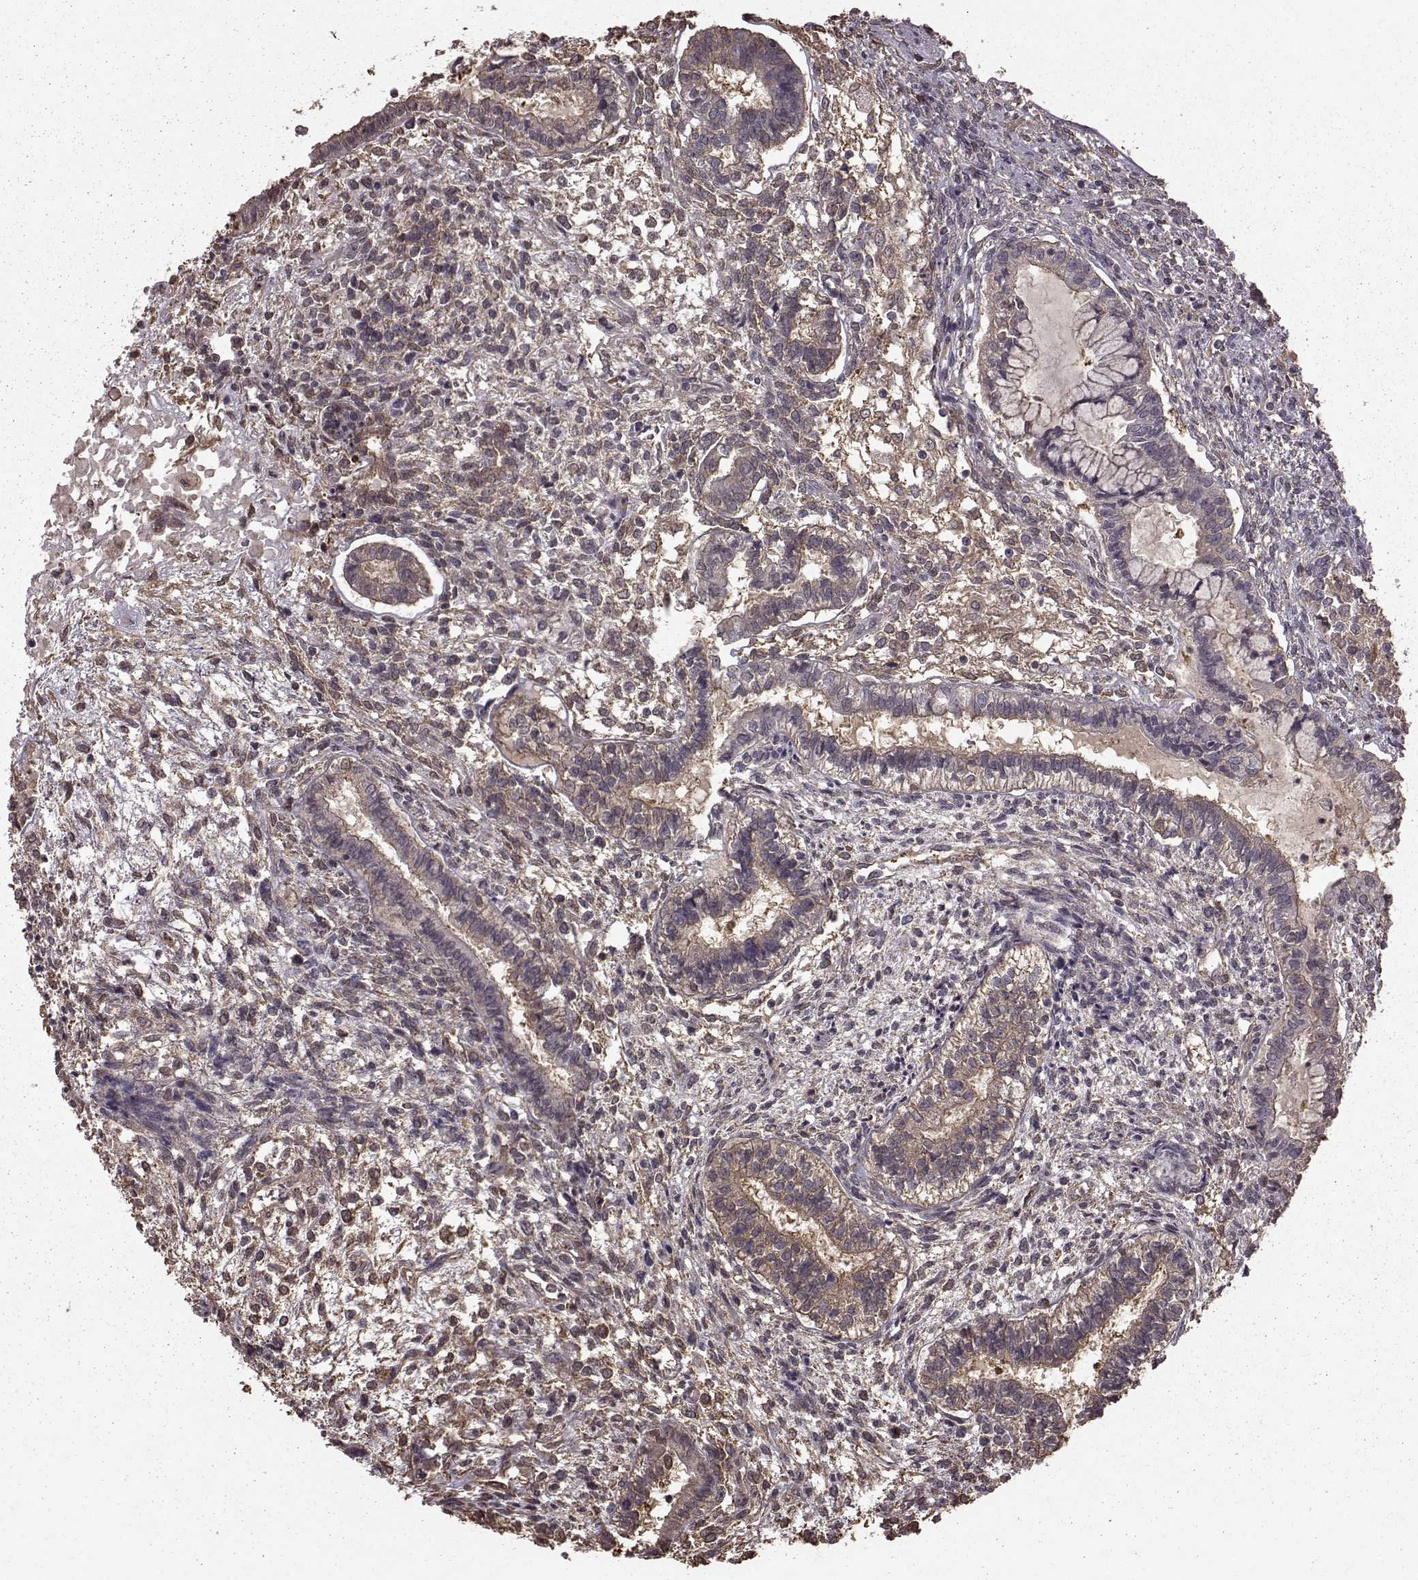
{"staining": {"intensity": "weak", "quantity": ">75%", "location": "cytoplasmic/membranous"}, "tissue": "testis cancer", "cell_type": "Tumor cells", "image_type": "cancer", "snomed": [{"axis": "morphology", "description": "Carcinoma, Embryonal, NOS"}, {"axis": "topography", "description": "Testis"}], "caption": "Protein expression analysis of human testis cancer (embryonal carcinoma) reveals weak cytoplasmic/membranous expression in about >75% of tumor cells.", "gene": "NME1-NME2", "patient": {"sex": "male", "age": 37}}